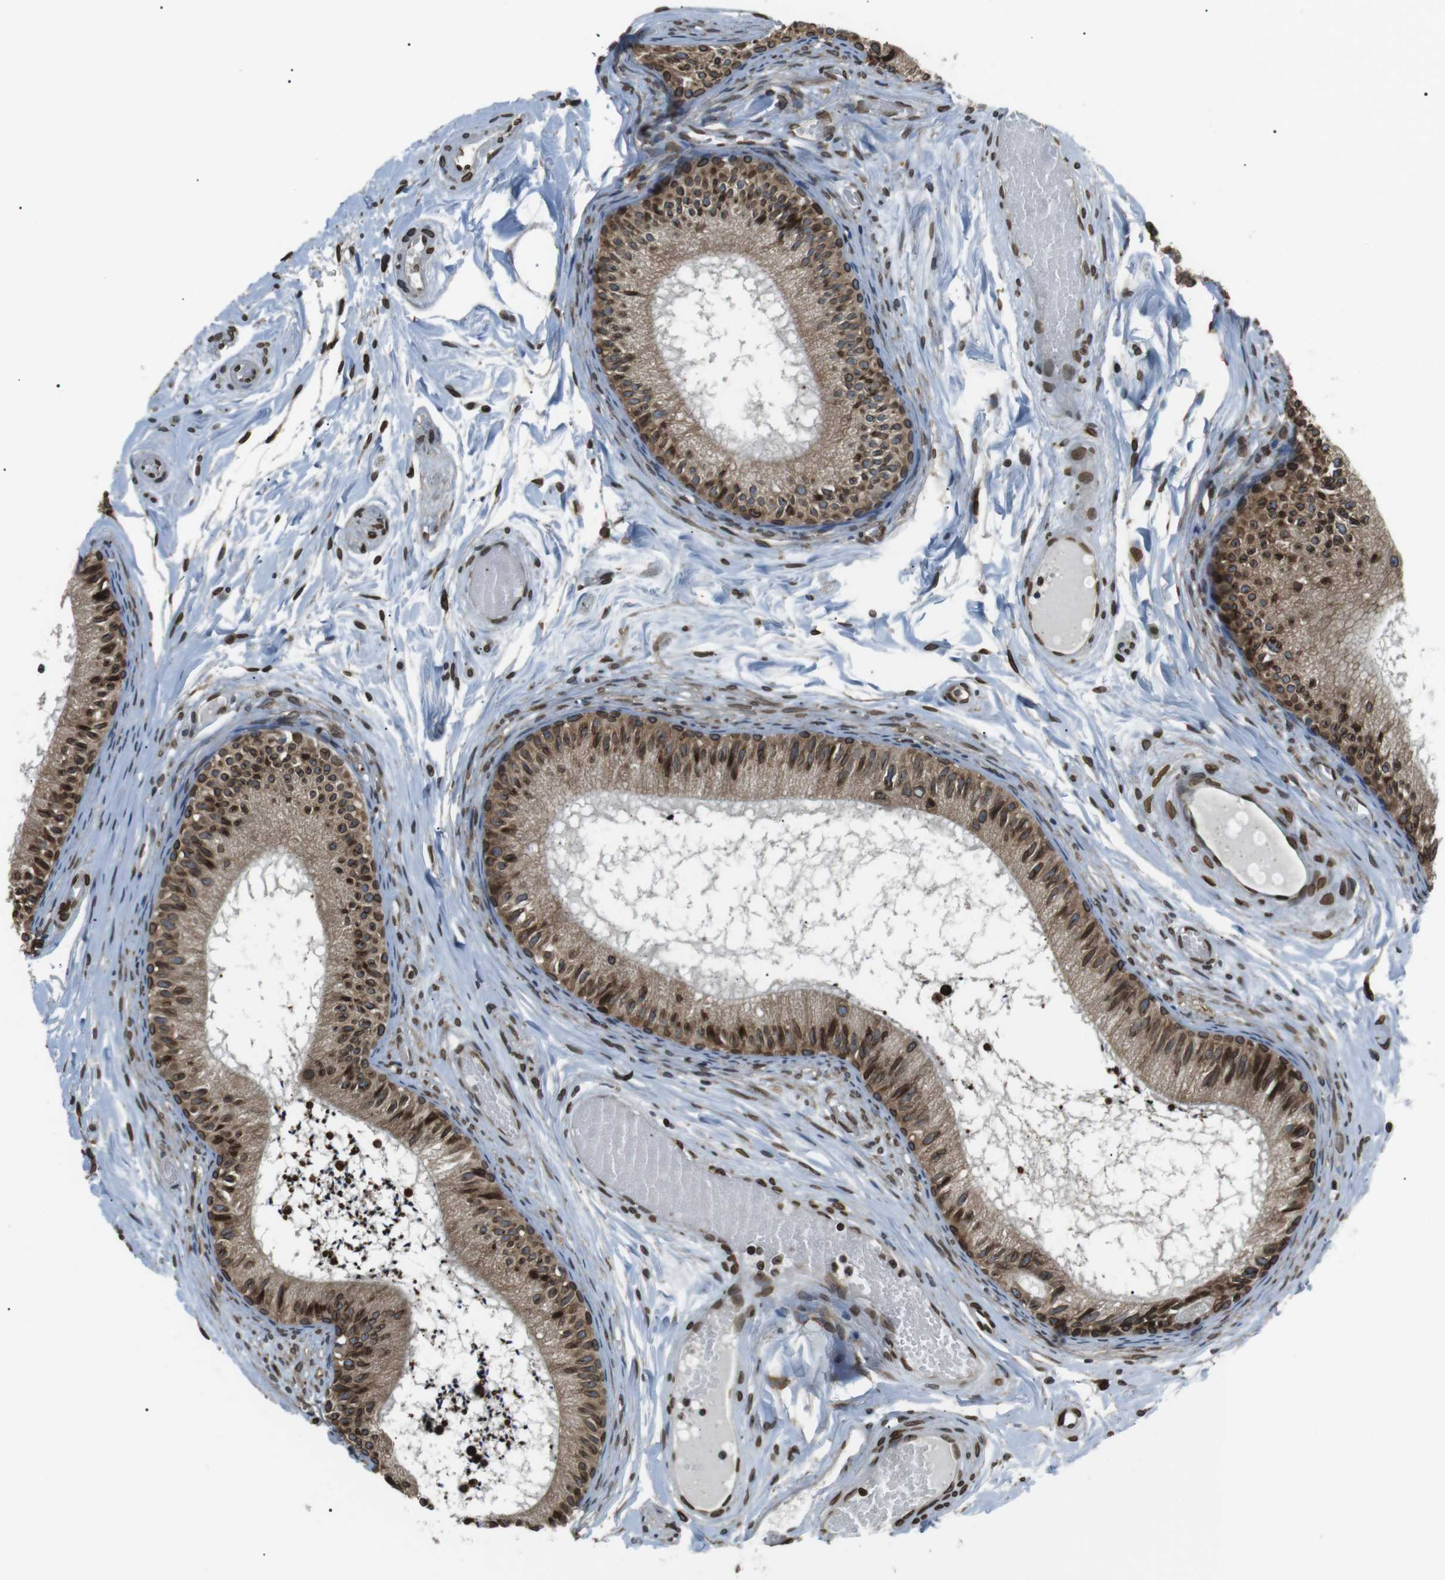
{"staining": {"intensity": "moderate", "quantity": ">75%", "location": "cytoplasmic/membranous,nuclear"}, "tissue": "epididymis", "cell_type": "Glandular cells", "image_type": "normal", "snomed": [{"axis": "morphology", "description": "Normal tissue, NOS"}, {"axis": "topography", "description": "Epididymis"}], "caption": "The histopathology image displays immunohistochemical staining of normal epididymis. There is moderate cytoplasmic/membranous,nuclear expression is seen in approximately >75% of glandular cells. (brown staining indicates protein expression, while blue staining denotes nuclei).", "gene": "TMX4", "patient": {"sex": "male", "age": 46}}